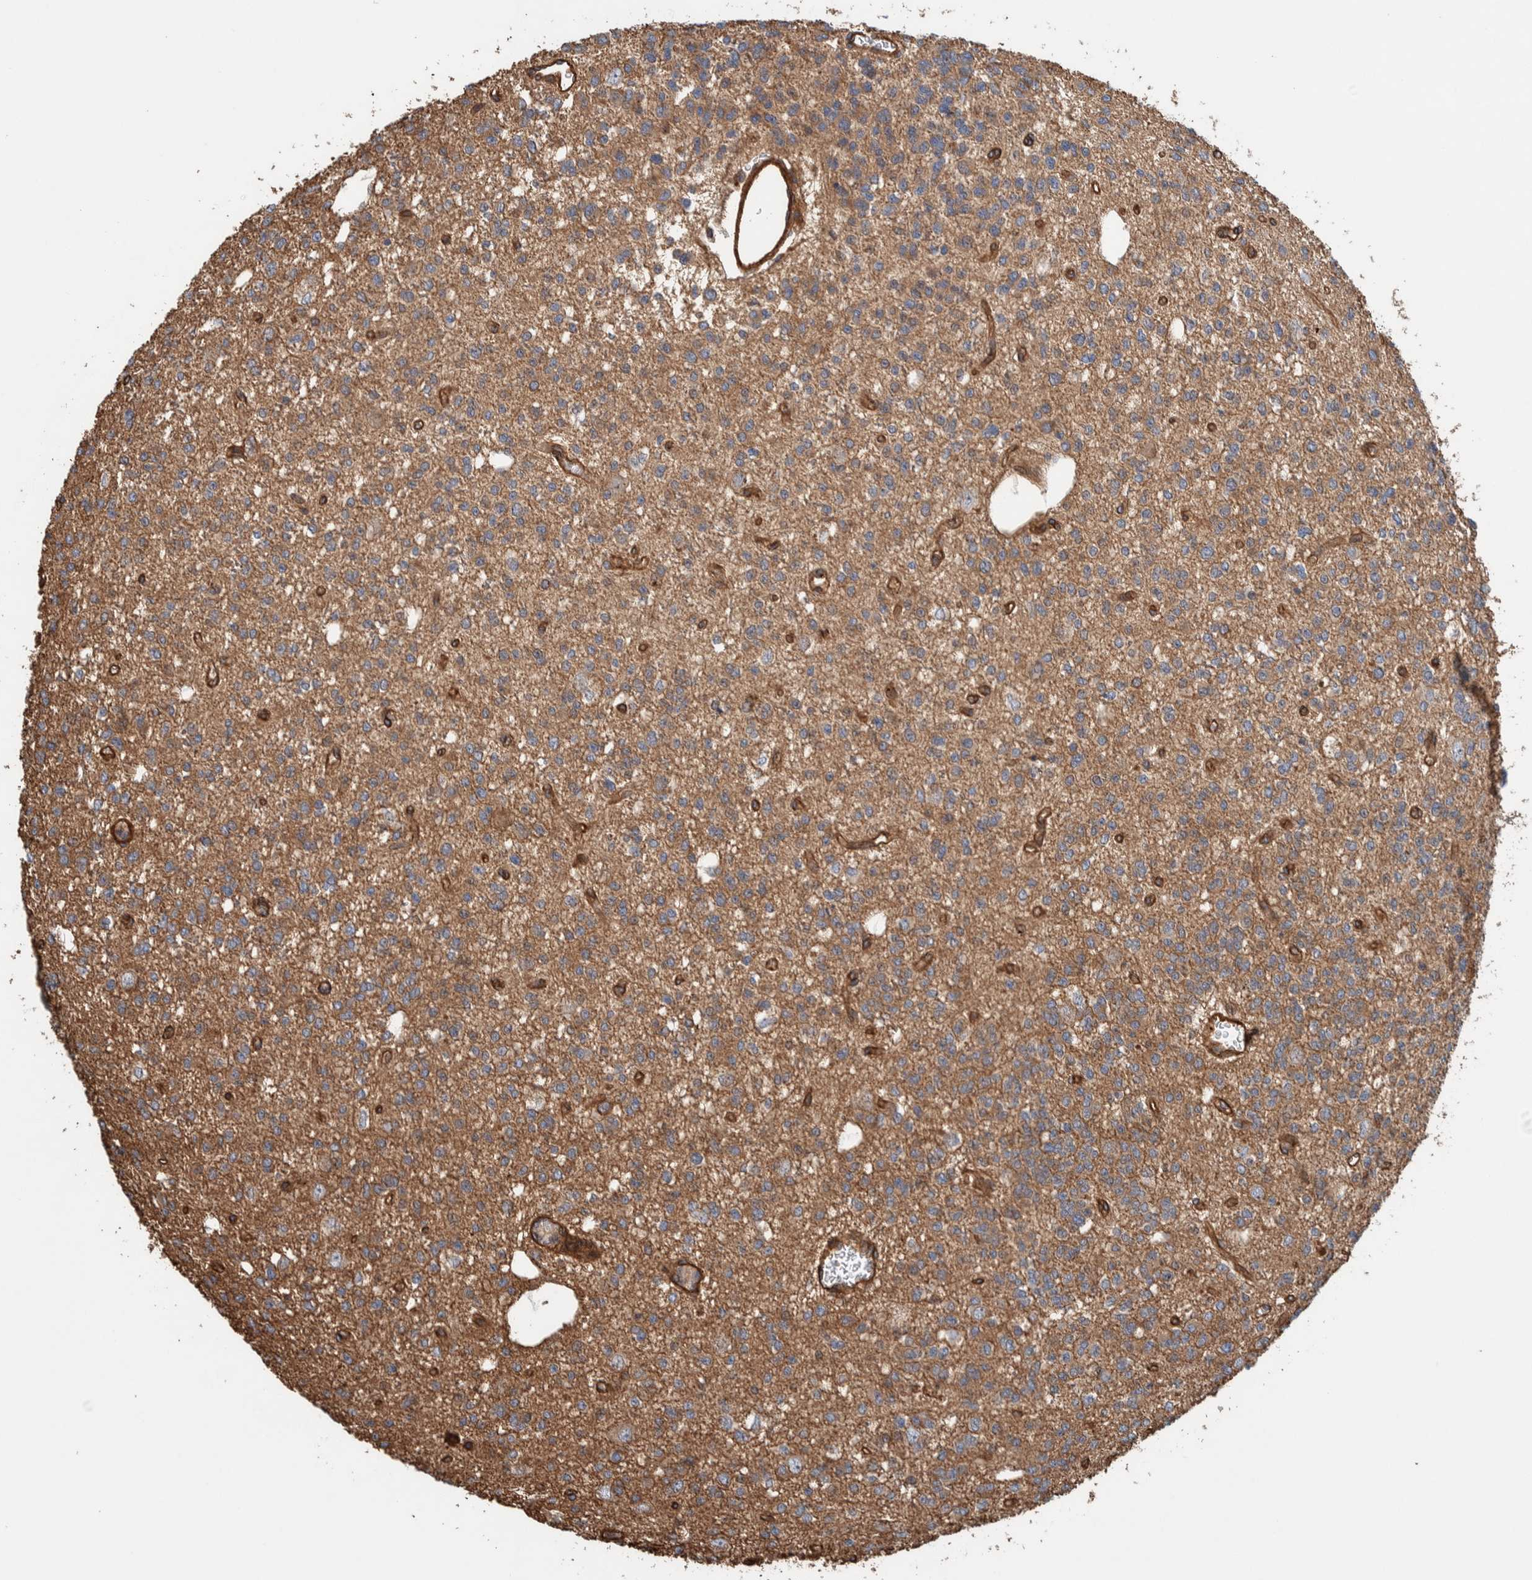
{"staining": {"intensity": "moderate", "quantity": ">75%", "location": "cytoplasmic/membranous"}, "tissue": "glioma", "cell_type": "Tumor cells", "image_type": "cancer", "snomed": [{"axis": "morphology", "description": "Glioma, malignant, Low grade"}, {"axis": "topography", "description": "Brain"}], "caption": "Tumor cells demonstrate moderate cytoplasmic/membranous expression in approximately >75% of cells in malignant low-grade glioma. The protein is stained brown, and the nuclei are stained in blue (DAB (3,3'-diaminobenzidine) IHC with brightfield microscopy, high magnification).", "gene": "PKD1L1", "patient": {"sex": "male", "age": 38}}